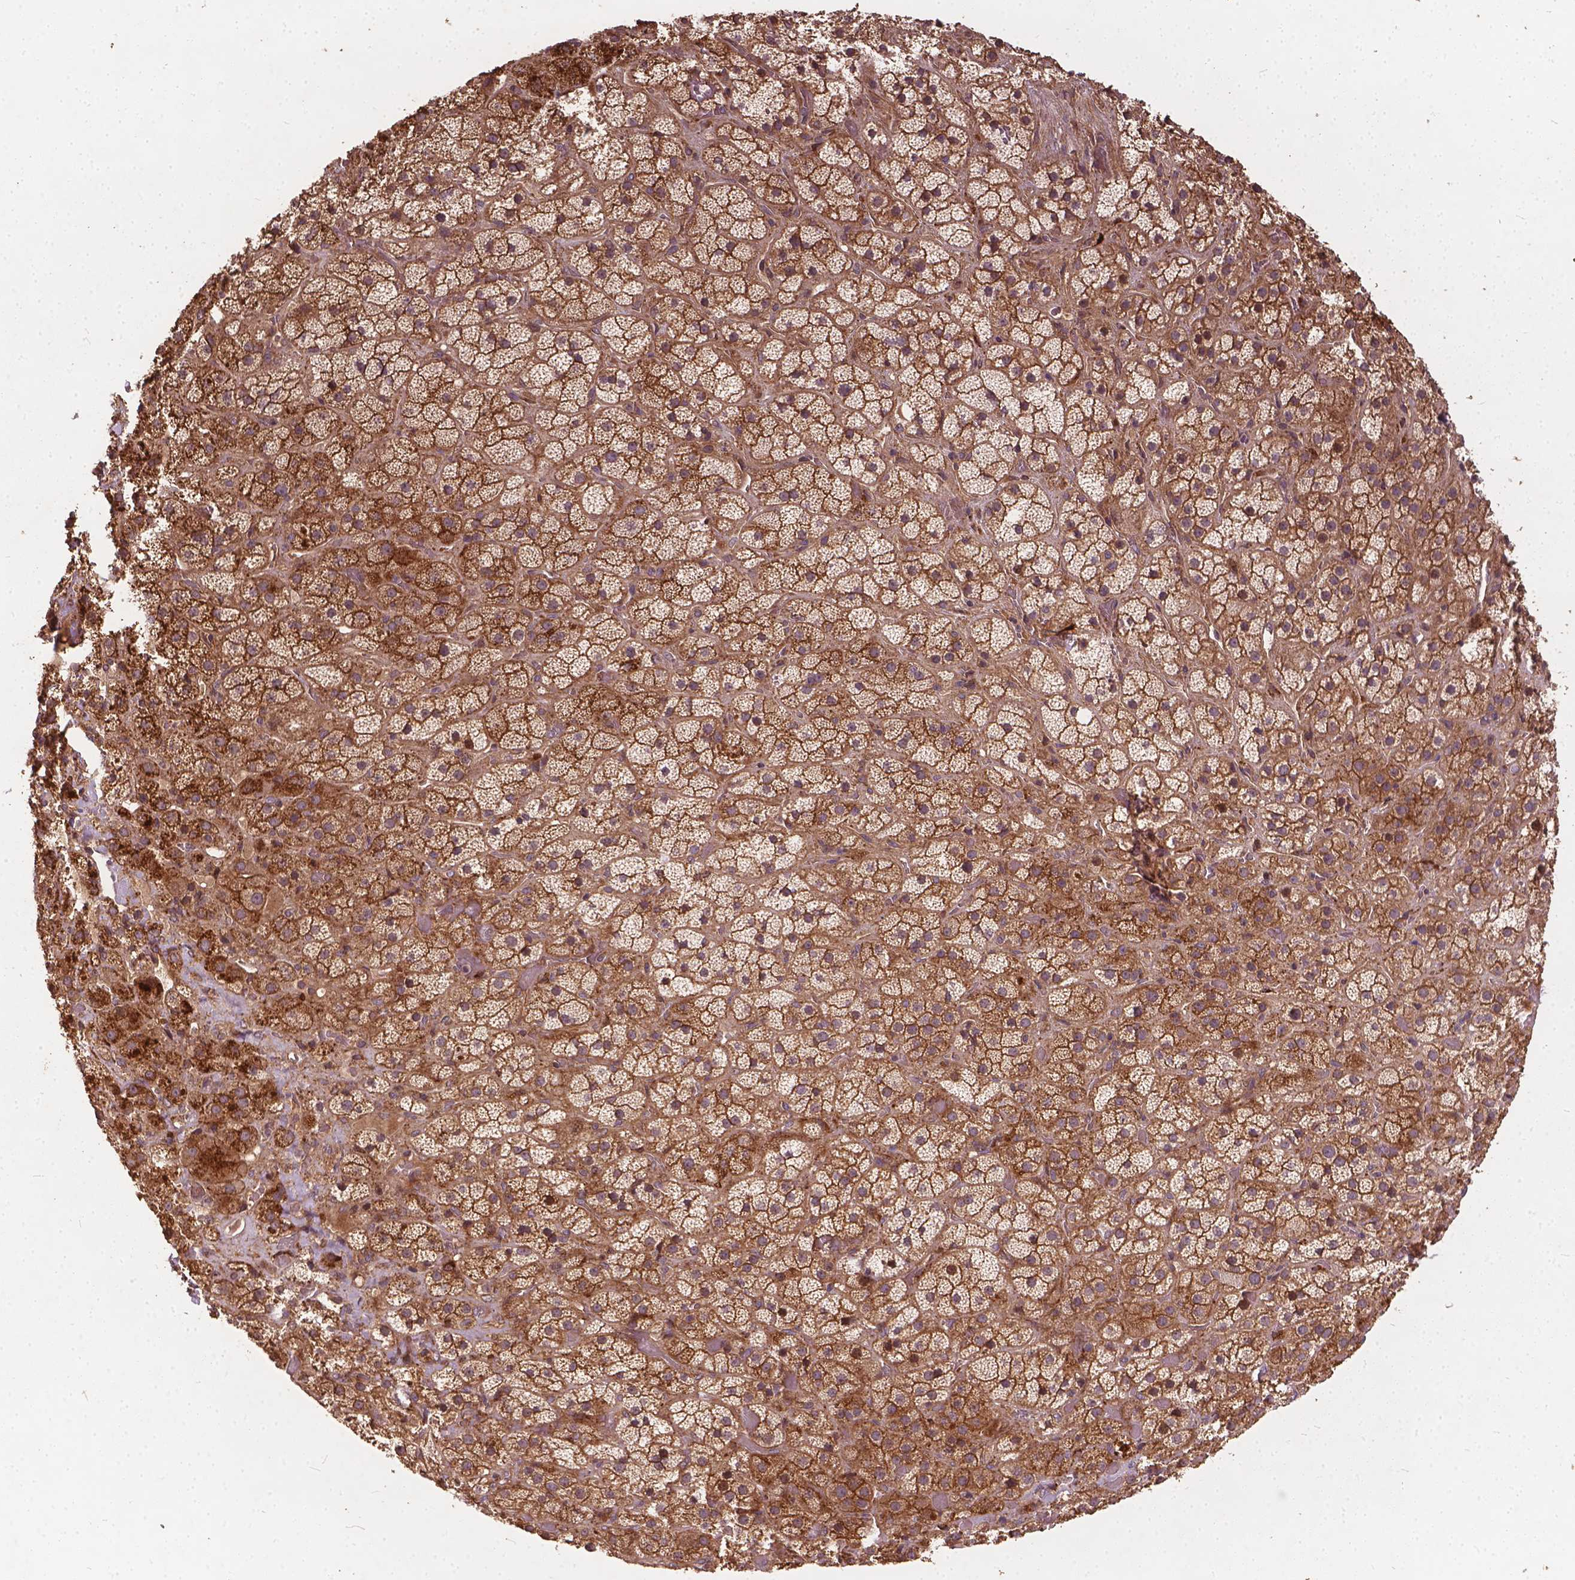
{"staining": {"intensity": "moderate", "quantity": ">75%", "location": "cytoplasmic/membranous"}, "tissue": "adrenal gland", "cell_type": "Glandular cells", "image_type": "normal", "snomed": [{"axis": "morphology", "description": "Normal tissue, NOS"}, {"axis": "topography", "description": "Adrenal gland"}], "caption": "Unremarkable adrenal gland shows moderate cytoplasmic/membranous positivity in about >75% of glandular cells, visualized by immunohistochemistry.", "gene": "UBXN2A", "patient": {"sex": "male", "age": 57}}